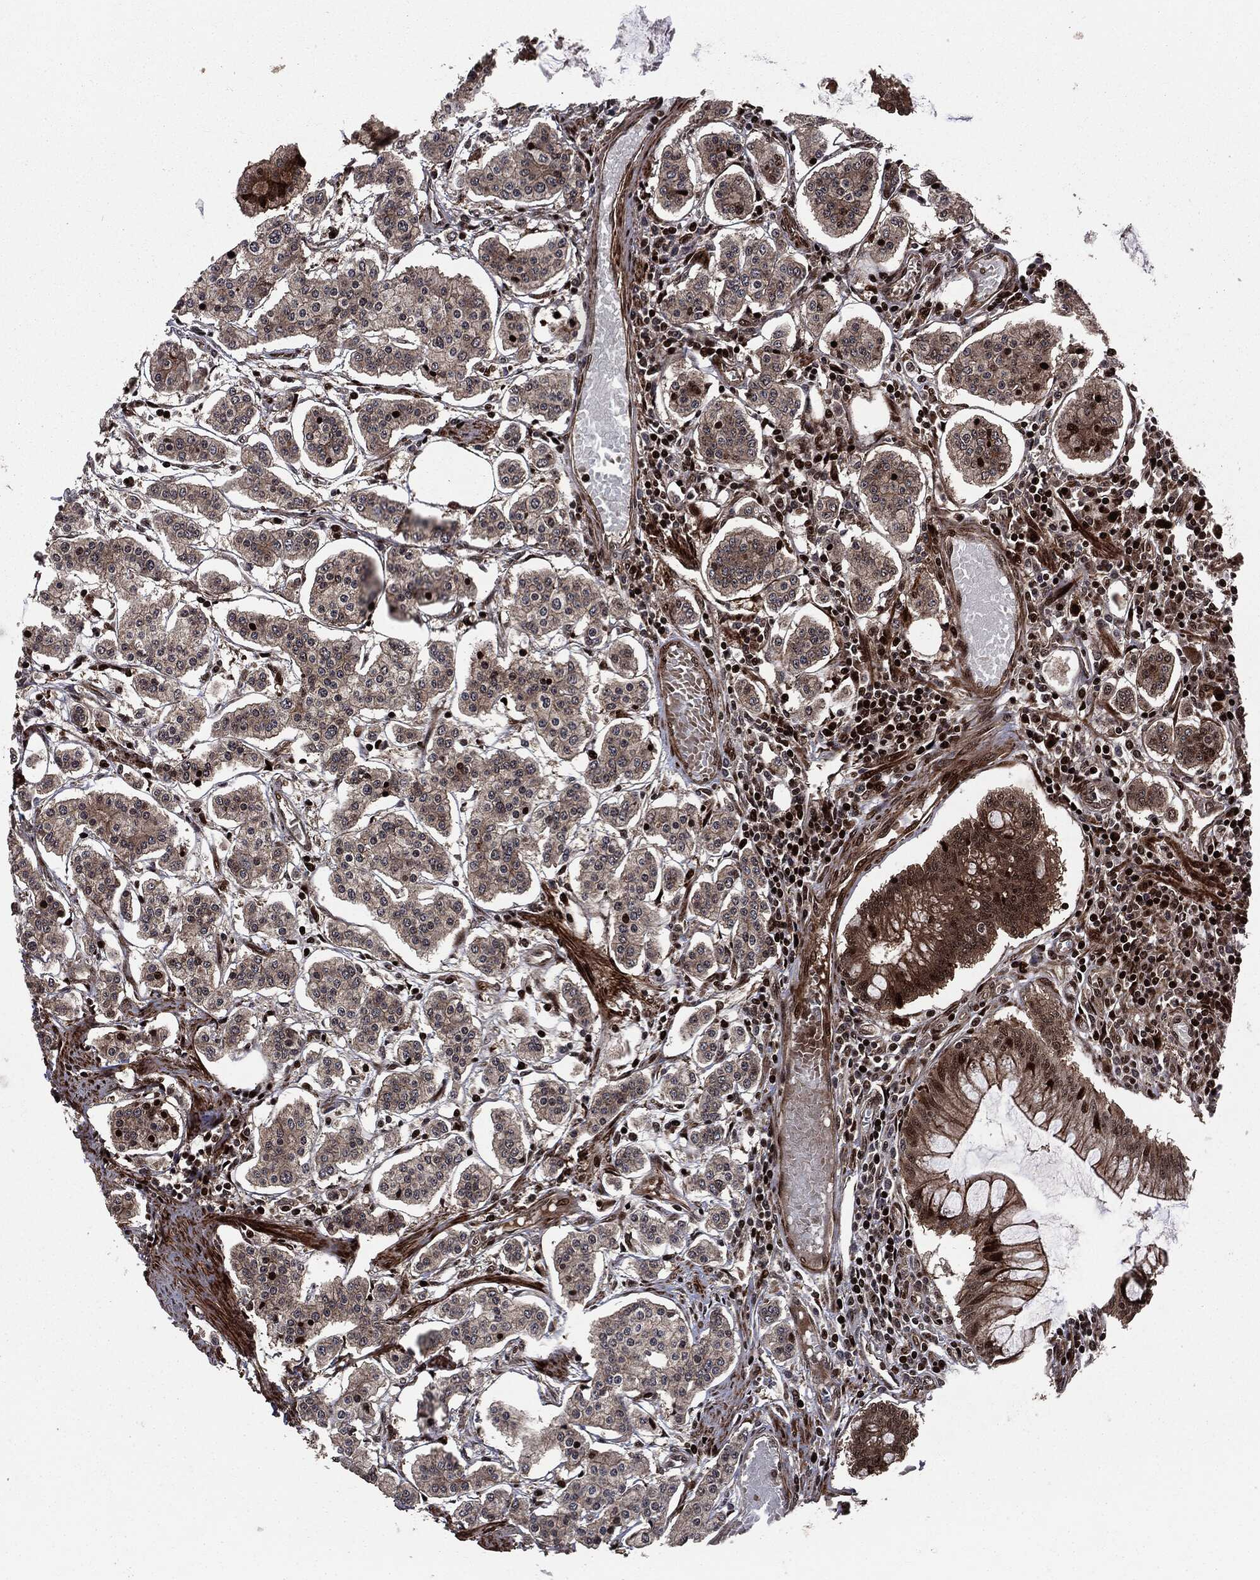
{"staining": {"intensity": "weak", "quantity": "<25%", "location": "nuclear"}, "tissue": "carcinoid", "cell_type": "Tumor cells", "image_type": "cancer", "snomed": [{"axis": "morphology", "description": "Carcinoid, malignant, NOS"}, {"axis": "topography", "description": "Small intestine"}], "caption": "The IHC histopathology image has no significant staining in tumor cells of carcinoid (malignant) tissue. The staining was performed using DAB (3,3'-diaminobenzidine) to visualize the protein expression in brown, while the nuclei were stained in blue with hematoxylin (Magnification: 20x).", "gene": "SMAD4", "patient": {"sex": "female", "age": 65}}